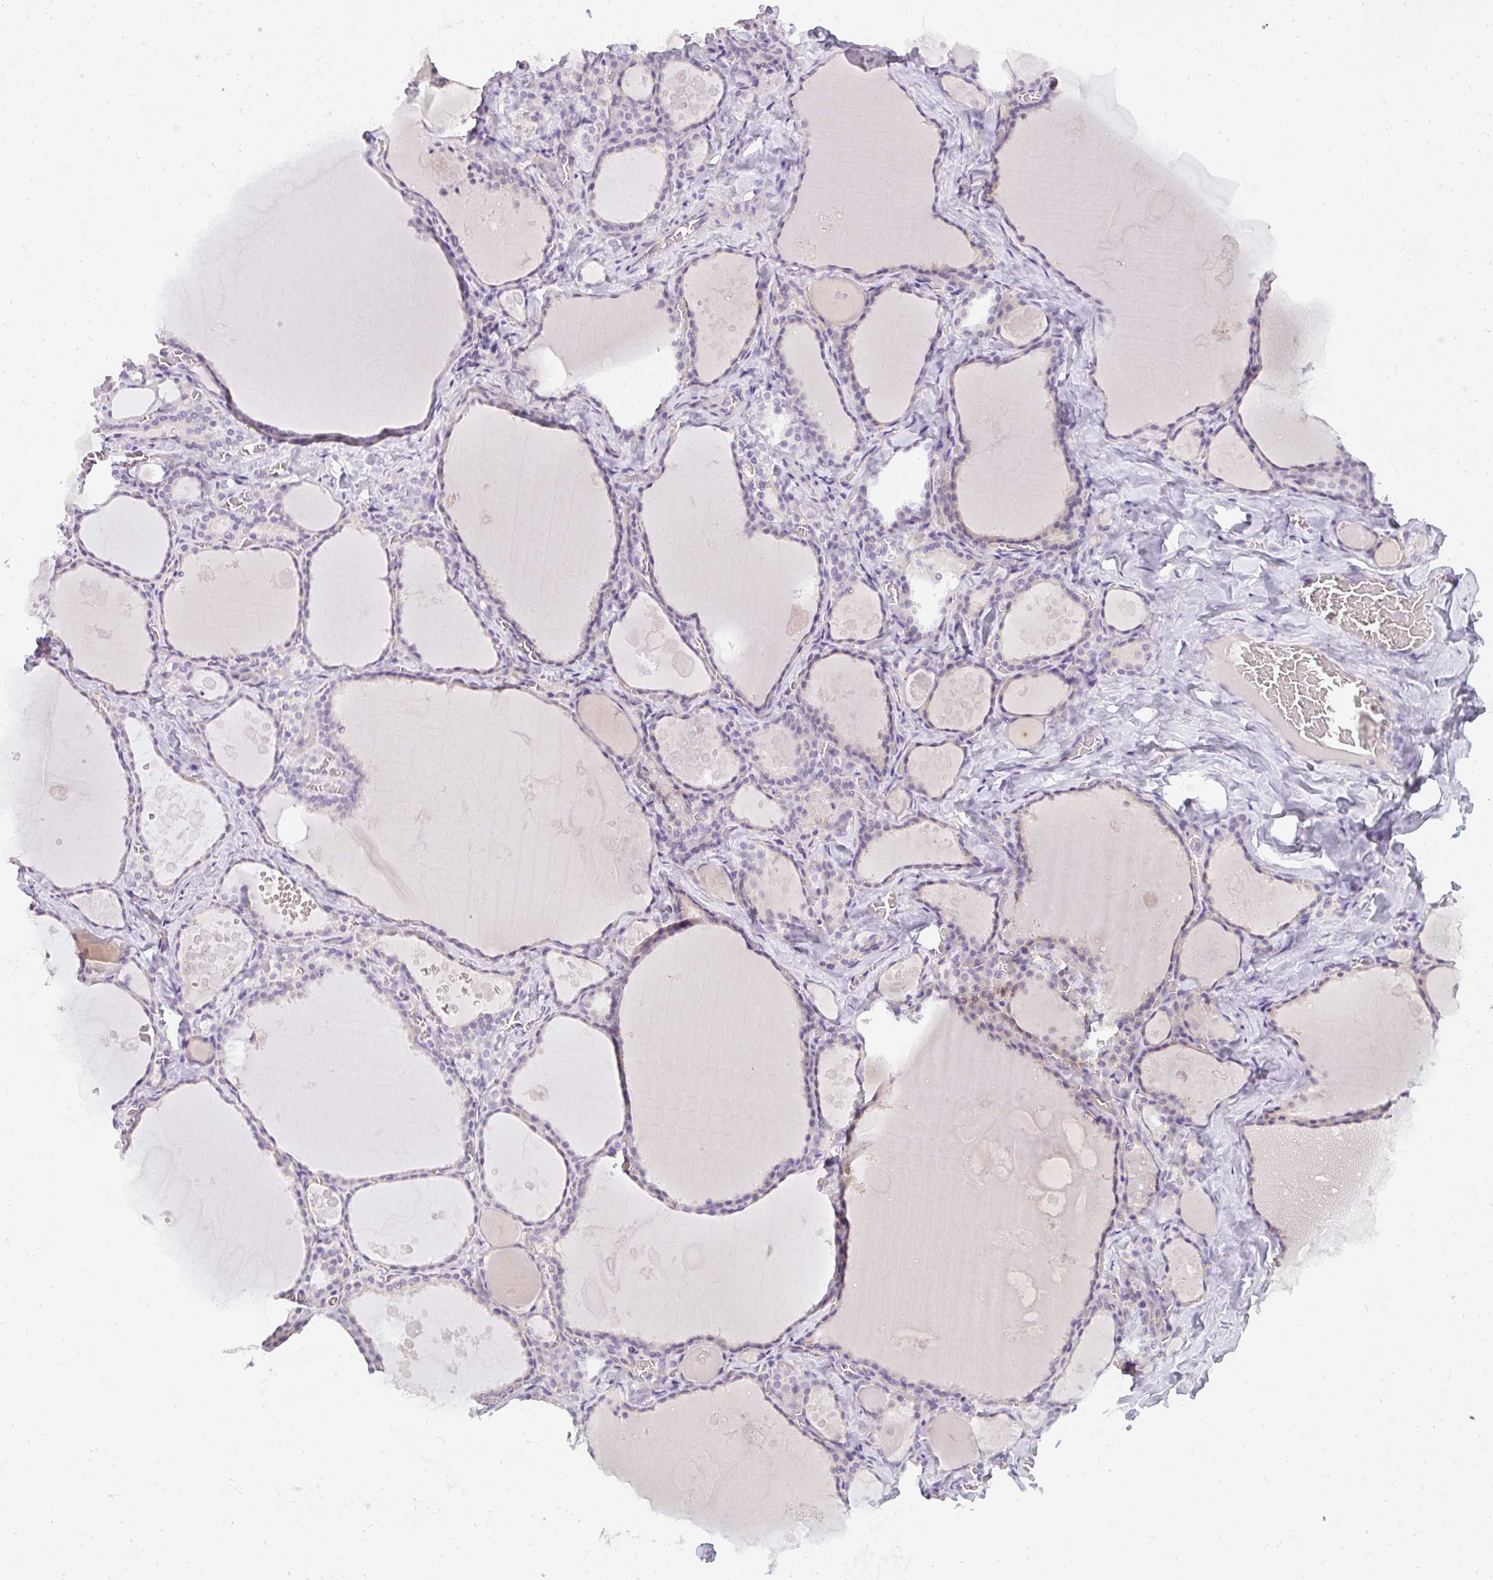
{"staining": {"intensity": "negative", "quantity": "none", "location": "none"}, "tissue": "thyroid gland", "cell_type": "Glandular cells", "image_type": "normal", "snomed": [{"axis": "morphology", "description": "Normal tissue, NOS"}, {"axis": "topography", "description": "Thyroid gland"}], "caption": "Immunohistochemical staining of normal human thyroid gland displays no significant staining in glandular cells.", "gene": "PPP1R3G", "patient": {"sex": "male", "age": 56}}